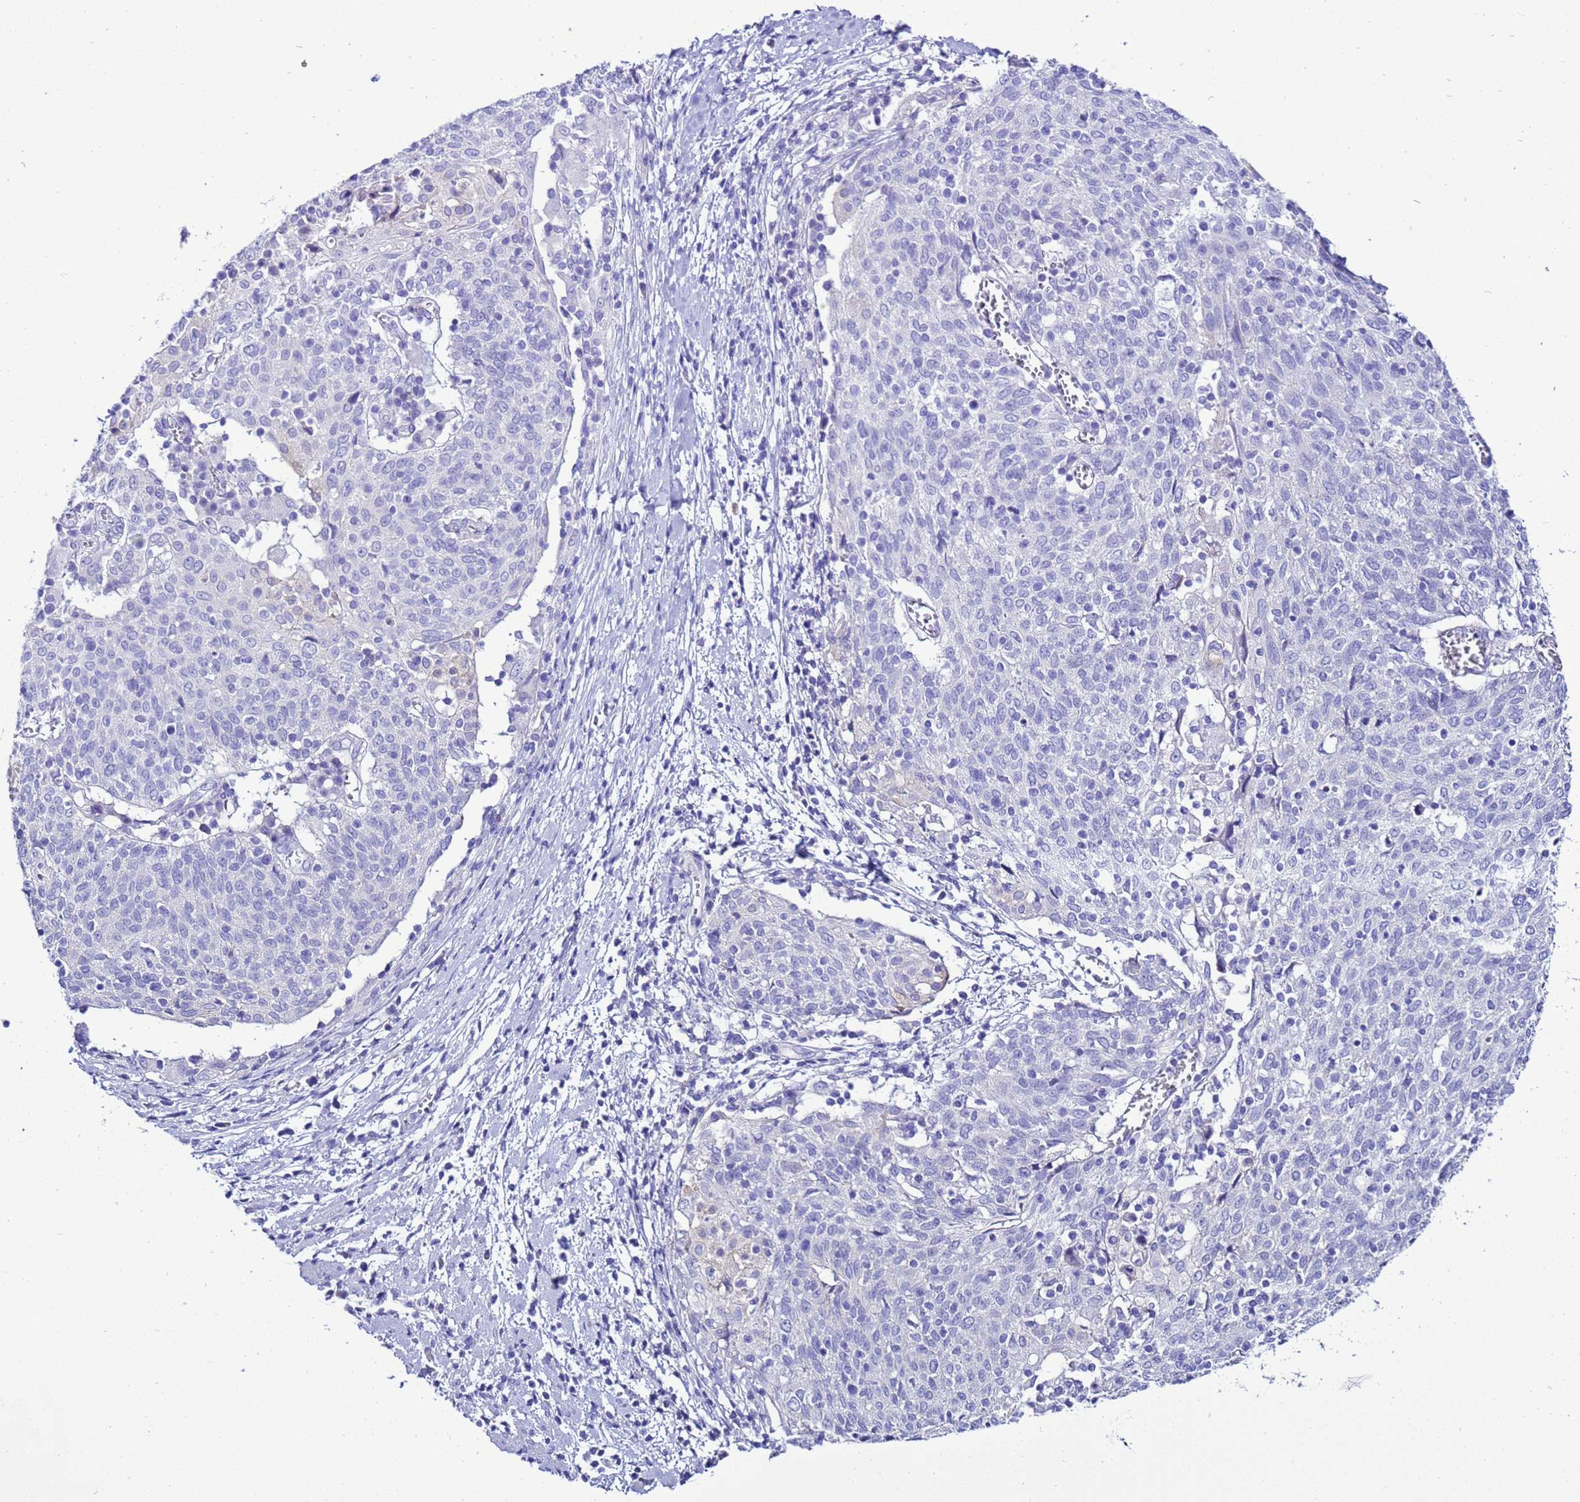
{"staining": {"intensity": "negative", "quantity": "none", "location": "none"}, "tissue": "cervical cancer", "cell_type": "Tumor cells", "image_type": "cancer", "snomed": [{"axis": "morphology", "description": "Squamous cell carcinoma, NOS"}, {"axis": "topography", "description": "Cervix"}], "caption": "An image of cervical squamous cell carcinoma stained for a protein exhibits no brown staining in tumor cells. The staining was performed using DAB (3,3'-diaminobenzidine) to visualize the protein expression in brown, while the nuclei were stained in blue with hematoxylin (Magnification: 20x).", "gene": "BEST2", "patient": {"sex": "female", "age": 52}}